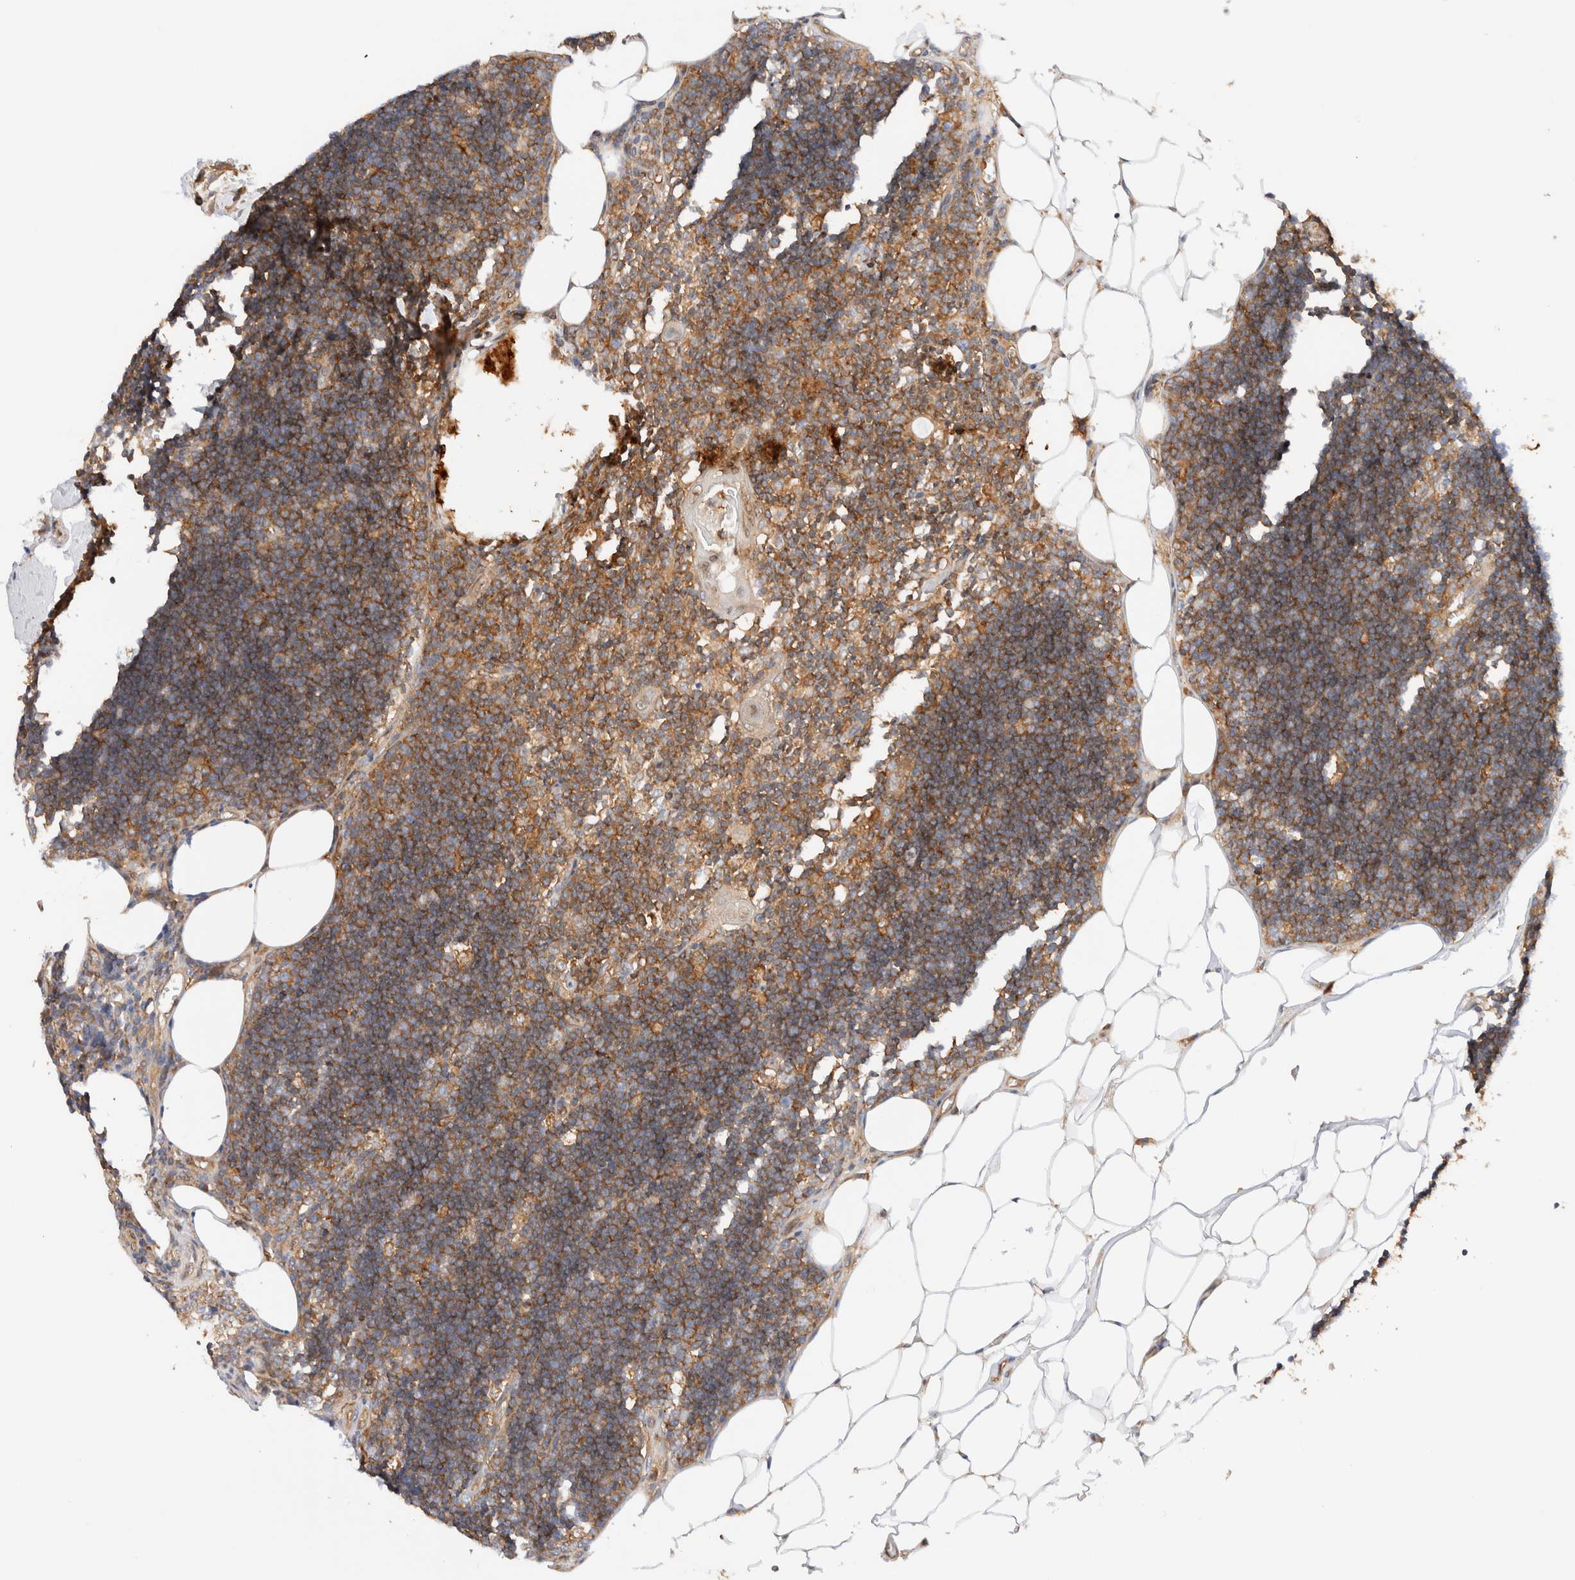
{"staining": {"intensity": "strong", "quantity": ">75%", "location": "cytoplasmic/membranous"}, "tissue": "lymph node", "cell_type": "Germinal center cells", "image_type": "normal", "snomed": [{"axis": "morphology", "description": "Normal tissue, NOS"}, {"axis": "topography", "description": "Lymph node"}], "caption": "Unremarkable lymph node displays strong cytoplasmic/membranous staining in about >75% of germinal center cells, visualized by immunohistochemistry.", "gene": "RABEP1", "patient": {"sex": "male", "age": 33}}